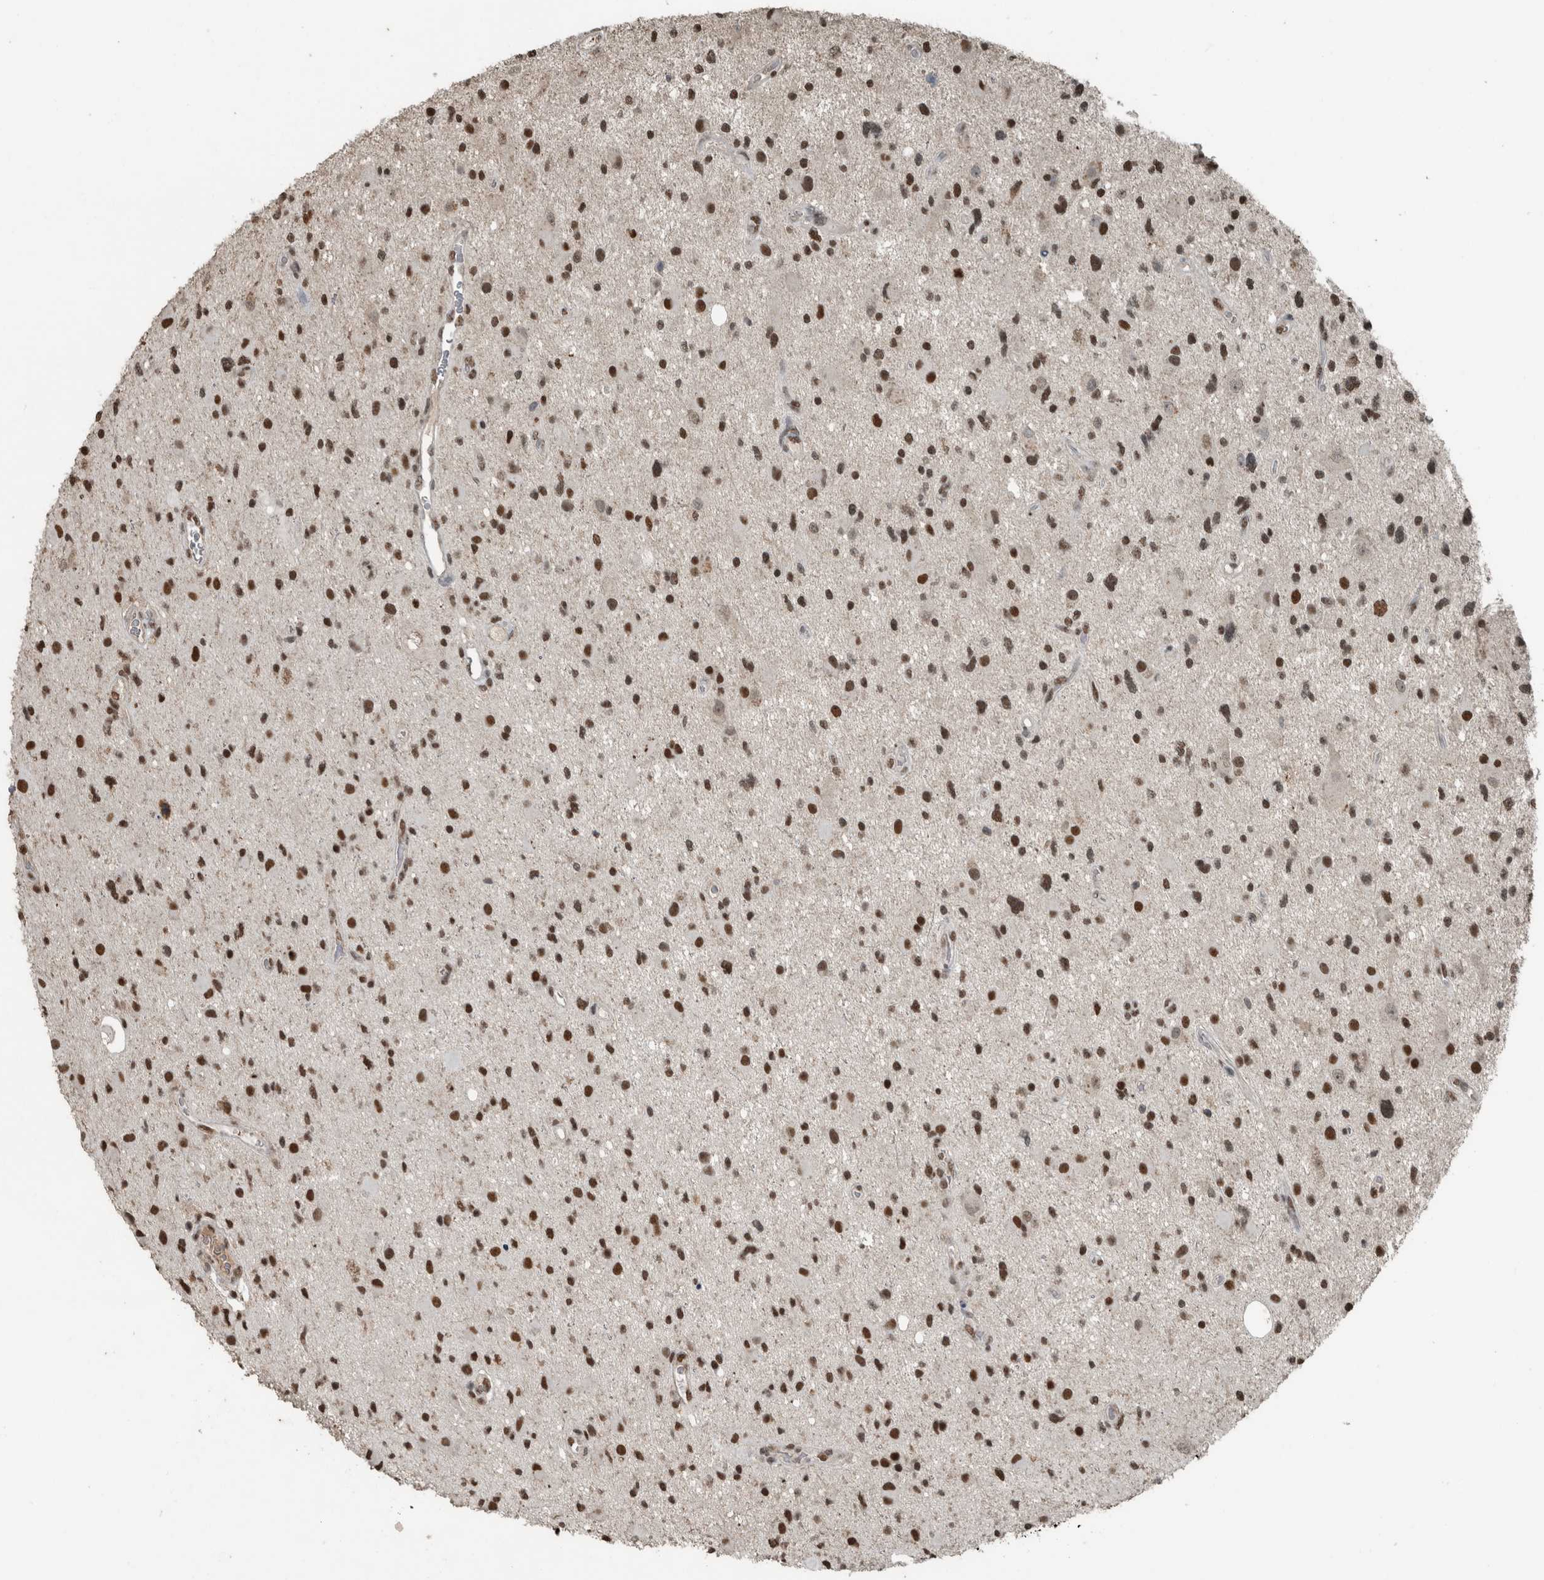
{"staining": {"intensity": "strong", "quantity": ">75%", "location": "nuclear"}, "tissue": "glioma", "cell_type": "Tumor cells", "image_type": "cancer", "snomed": [{"axis": "morphology", "description": "Glioma, malignant, High grade"}, {"axis": "topography", "description": "Brain"}], "caption": "Immunohistochemical staining of human malignant glioma (high-grade) demonstrates high levels of strong nuclear protein expression in approximately >75% of tumor cells. (IHC, brightfield microscopy, high magnification).", "gene": "ZNF24", "patient": {"sex": "male", "age": 33}}